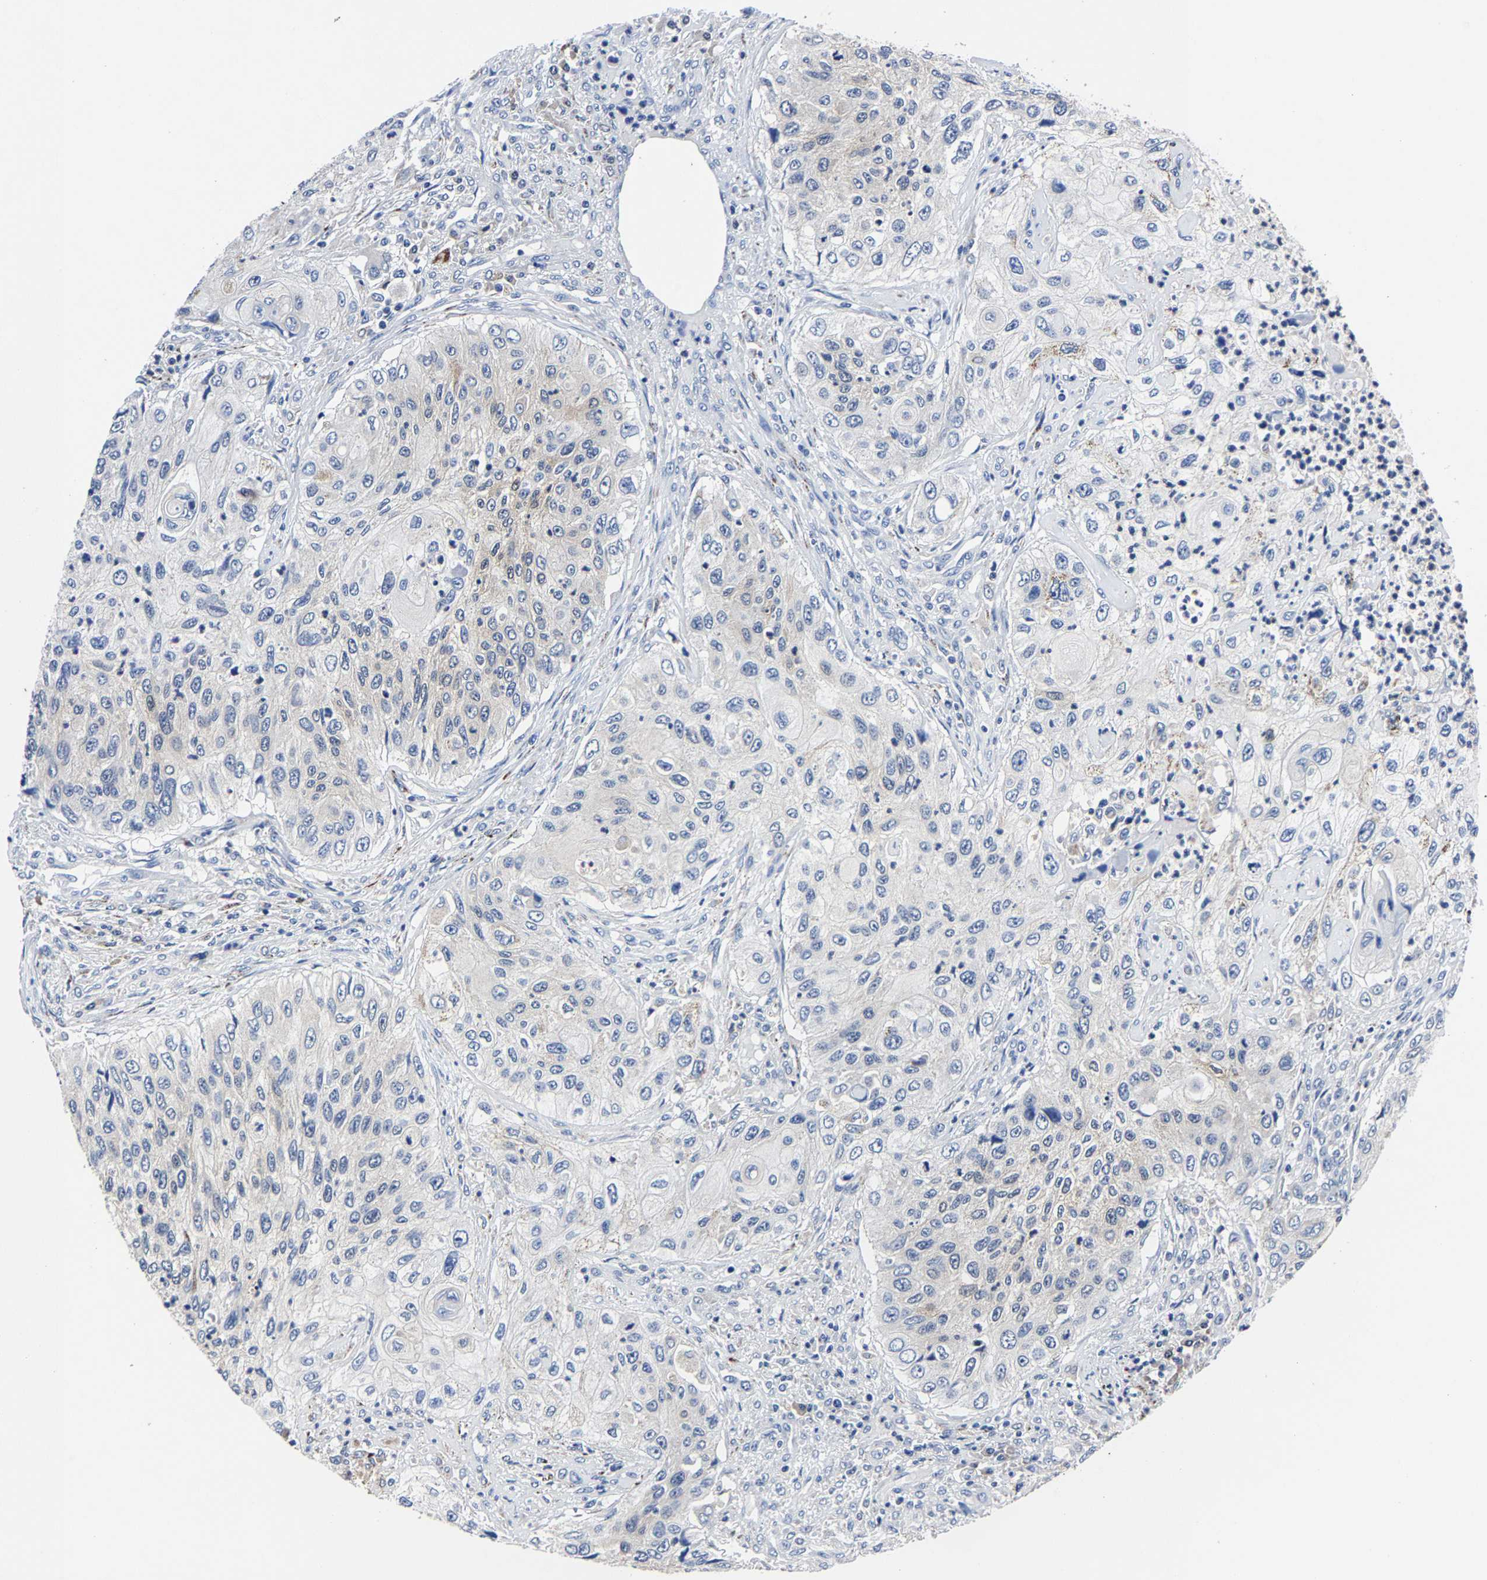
{"staining": {"intensity": "negative", "quantity": "none", "location": "none"}, "tissue": "urothelial cancer", "cell_type": "Tumor cells", "image_type": "cancer", "snomed": [{"axis": "morphology", "description": "Urothelial carcinoma, High grade"}, {"axis": "topography", "description": "Urinary bladder"}], "caption": "High-grade urothelial carcinoma was stained to show a protein in brown. There is no significant expression in tumor cells.", "gene": "PSPH", "patient": {"sex": "female", "age": 60}}